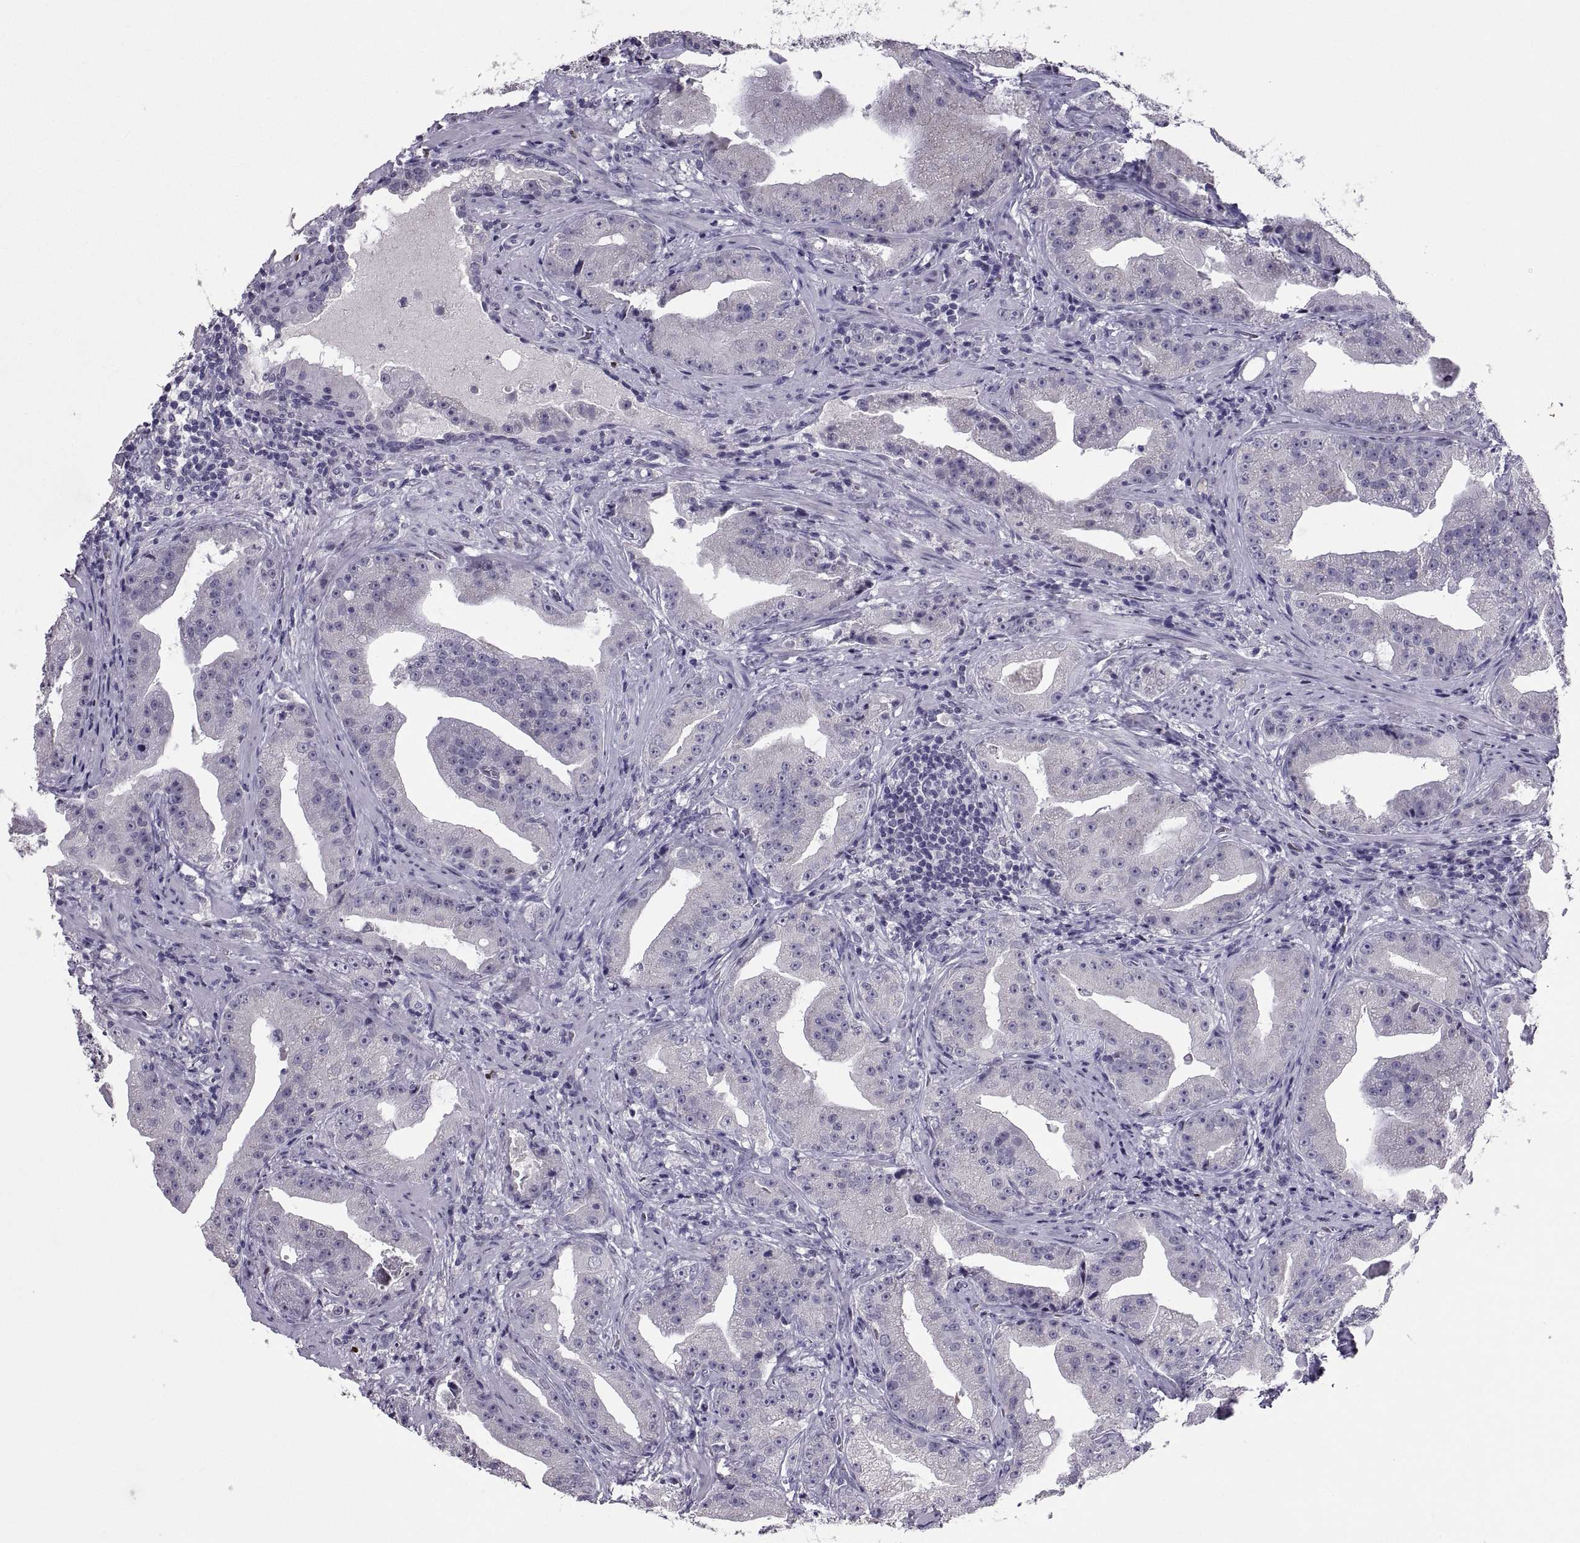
{"staining": {"intensity": "negative", "quantity": "none", "location": "none"}, "tissue": "prostate cancer", "cell_type": "Tumor cells", "image_type": "cancer", "snomed": [{"axis": "morphology", "description": "Adenocarcinoma, Low grade"}, {"axis": "topography", "description": "Prostate"}], "caption": "The photomicrograph displays no significant expression in tumor cells of prostate cancer (adenocarcinoma (low-grade)).", "gene": "SOX21", "patient": {"sex": "male", "age": 62}}